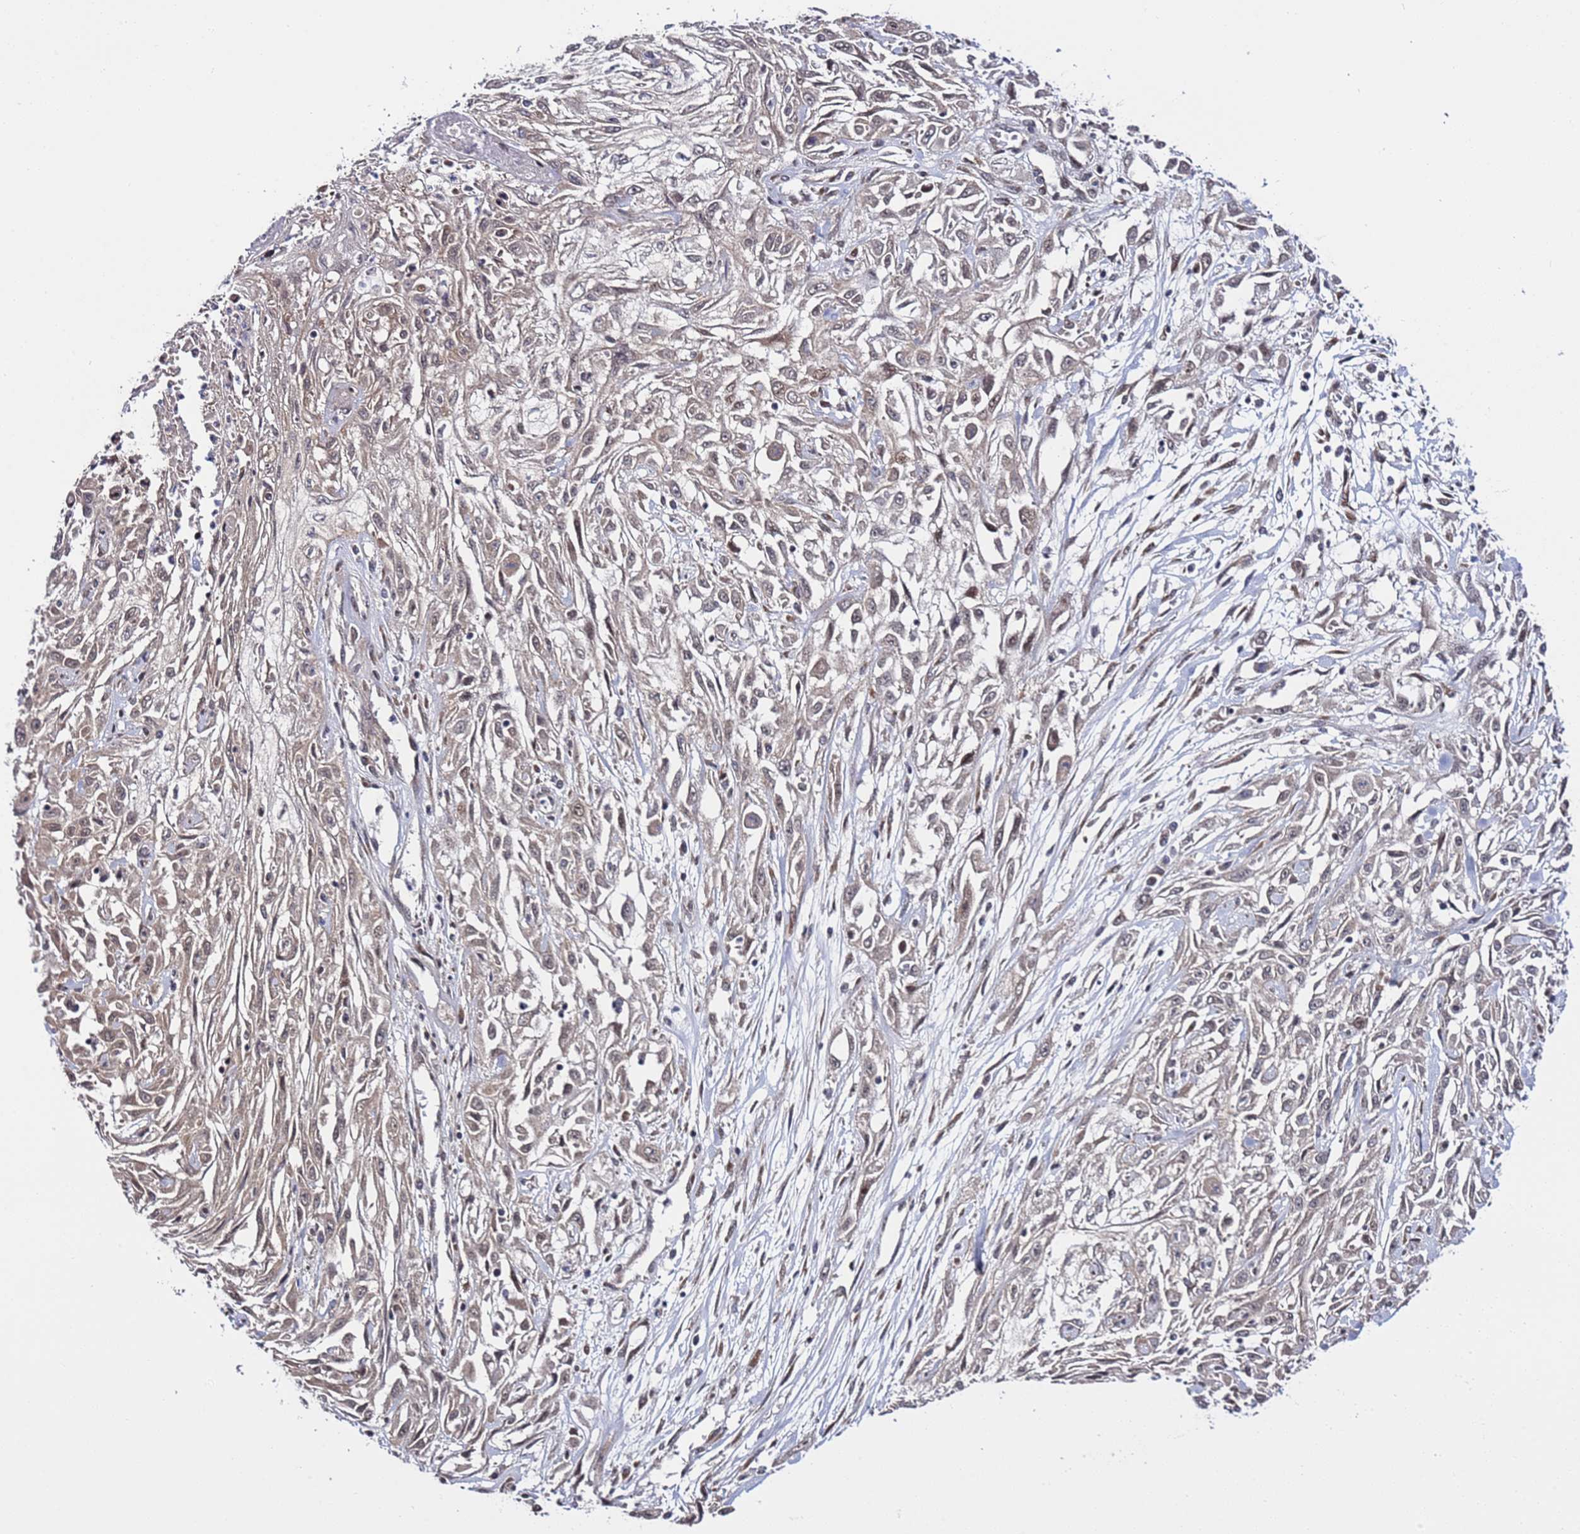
{"staining": {"intensity": "weak", "quantity": "25%-75%", "location": "cytoplasmic/membranous,nuclear"}, "tissue": "skin cancer", "cell_type": "Tumor cells", "image_type": "cancer", "snomed": [{"axis": "morphology", "description": "Squamous cell carcinoma, NOS"}, {"axis": "morphology", "description": "Squamous cell carcinoma, metastatic, NOS"}, {"axis": "topography", "description": "Skin"}, {"axis": "topography", "description": "Lymph node"}], "caption": "Immunohistochemistry (IHC) of skin cancer (metastatic squamous cell carcinoma) displays low levels of weak cytoplasmic/membranous and nuclear staining in about 25%-75% of tumor cells. The staining is performed using DAB (3,3'-diaminobenzidine) brown chromogen to label protein expression. The nuclei are counter-stained blue using hematoxylin.", "gene": "POLR2D", "patient": {"sex": "male", "age": 75}}